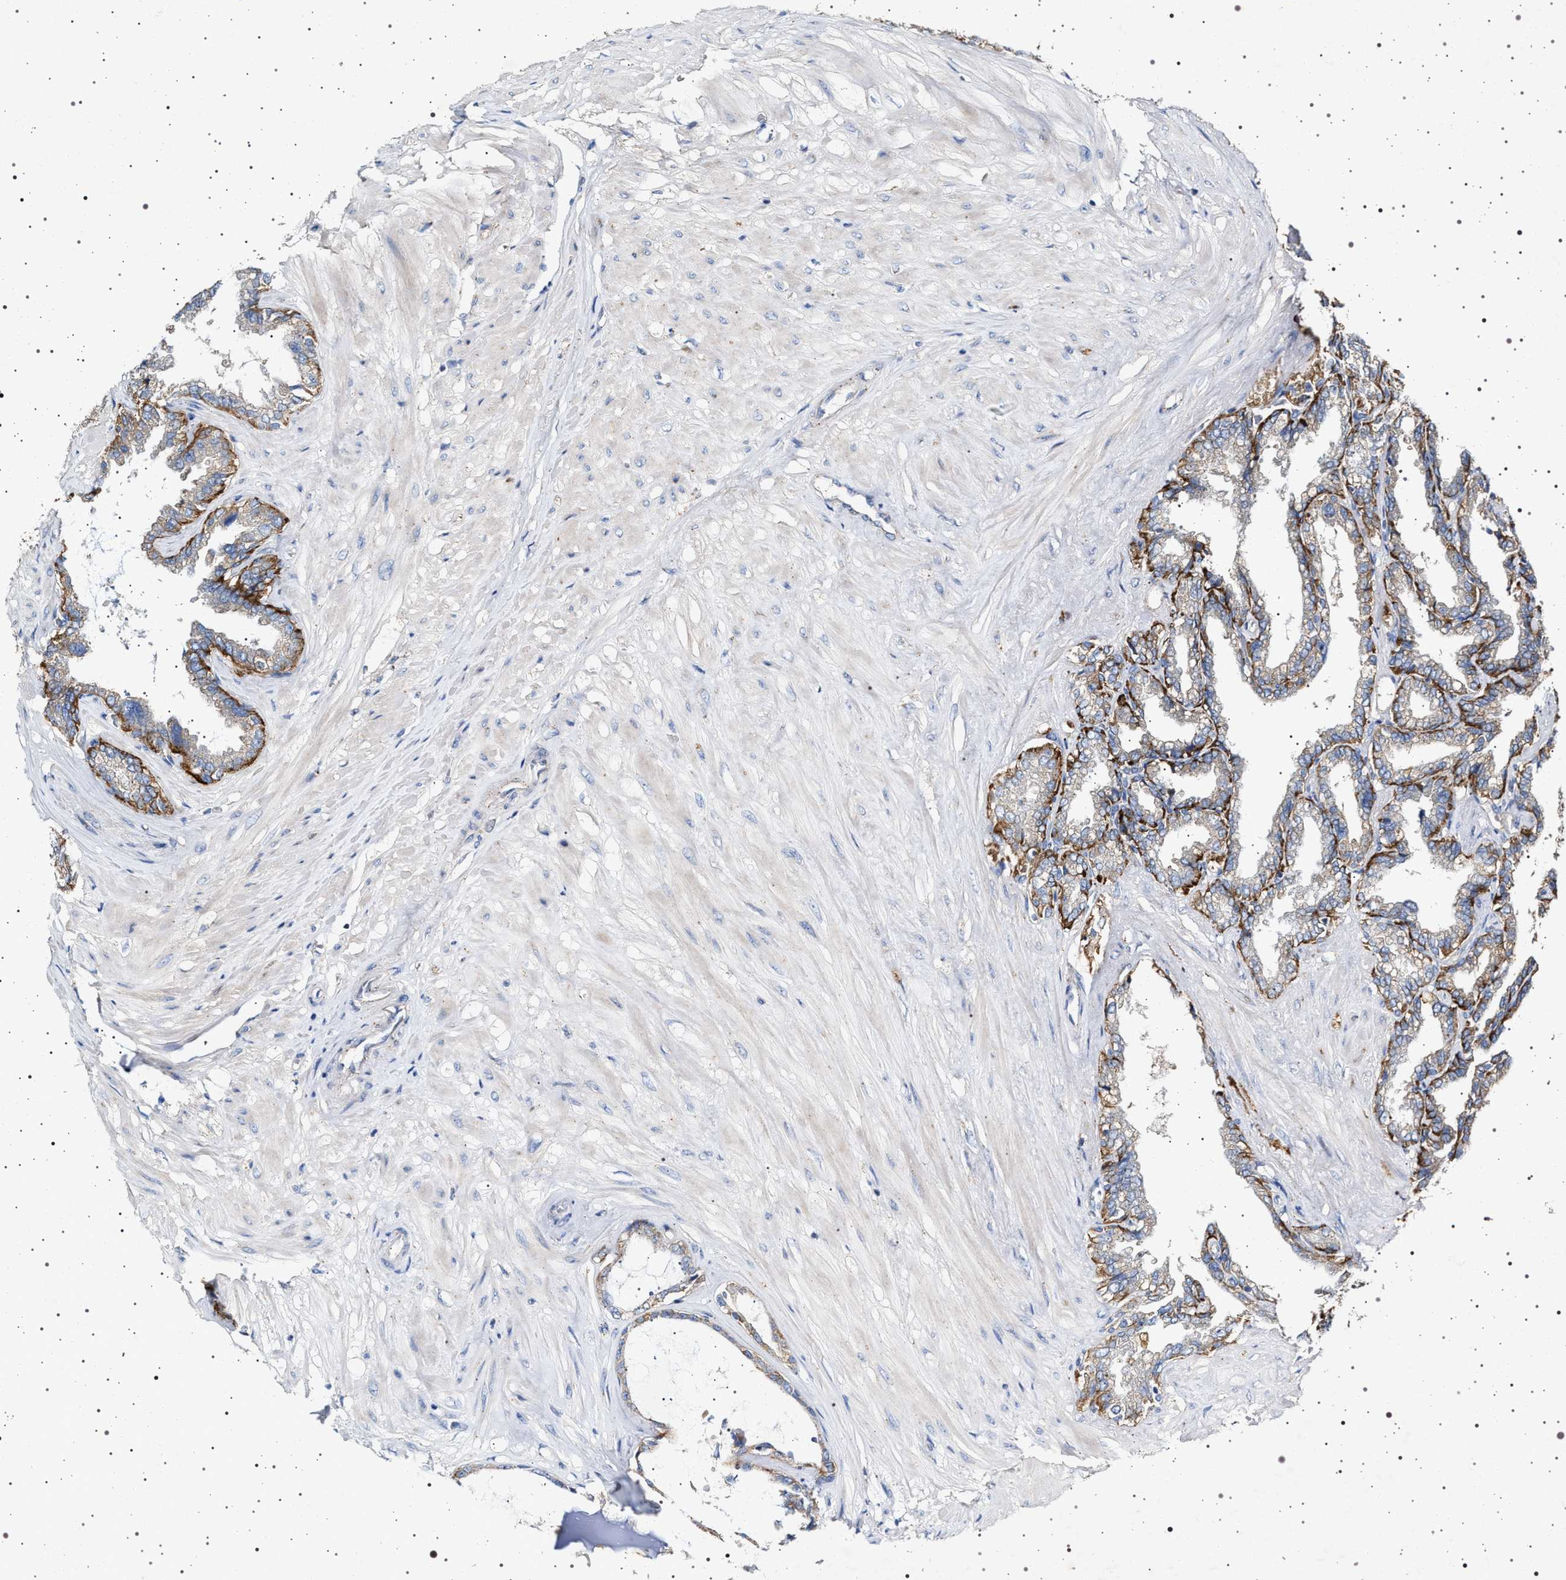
{"staining": {"intensity": "moderate", "quantity": ">75%", "location": "cytoplasmic/membranous"}, "tissue": "seminal vesicle", "cell_type": "Glandular cells", "image_type": "normal", "snomed": [{"axis": "morphology", "description": "Normal tissue, NOS"}, {"axis": "topography", "description": "Seminal veicle"}], "caption": "This photomicrograph exhibits normal seminal vesicle stained with IHC to label a protein in brown. The cytoplasmic/membranous of glandular cells show moderate positivity for the protein. Nuclei are counter-stained blue.", "gene": "NAALADL2", "patient": {"sex": "male", "age": 46}}